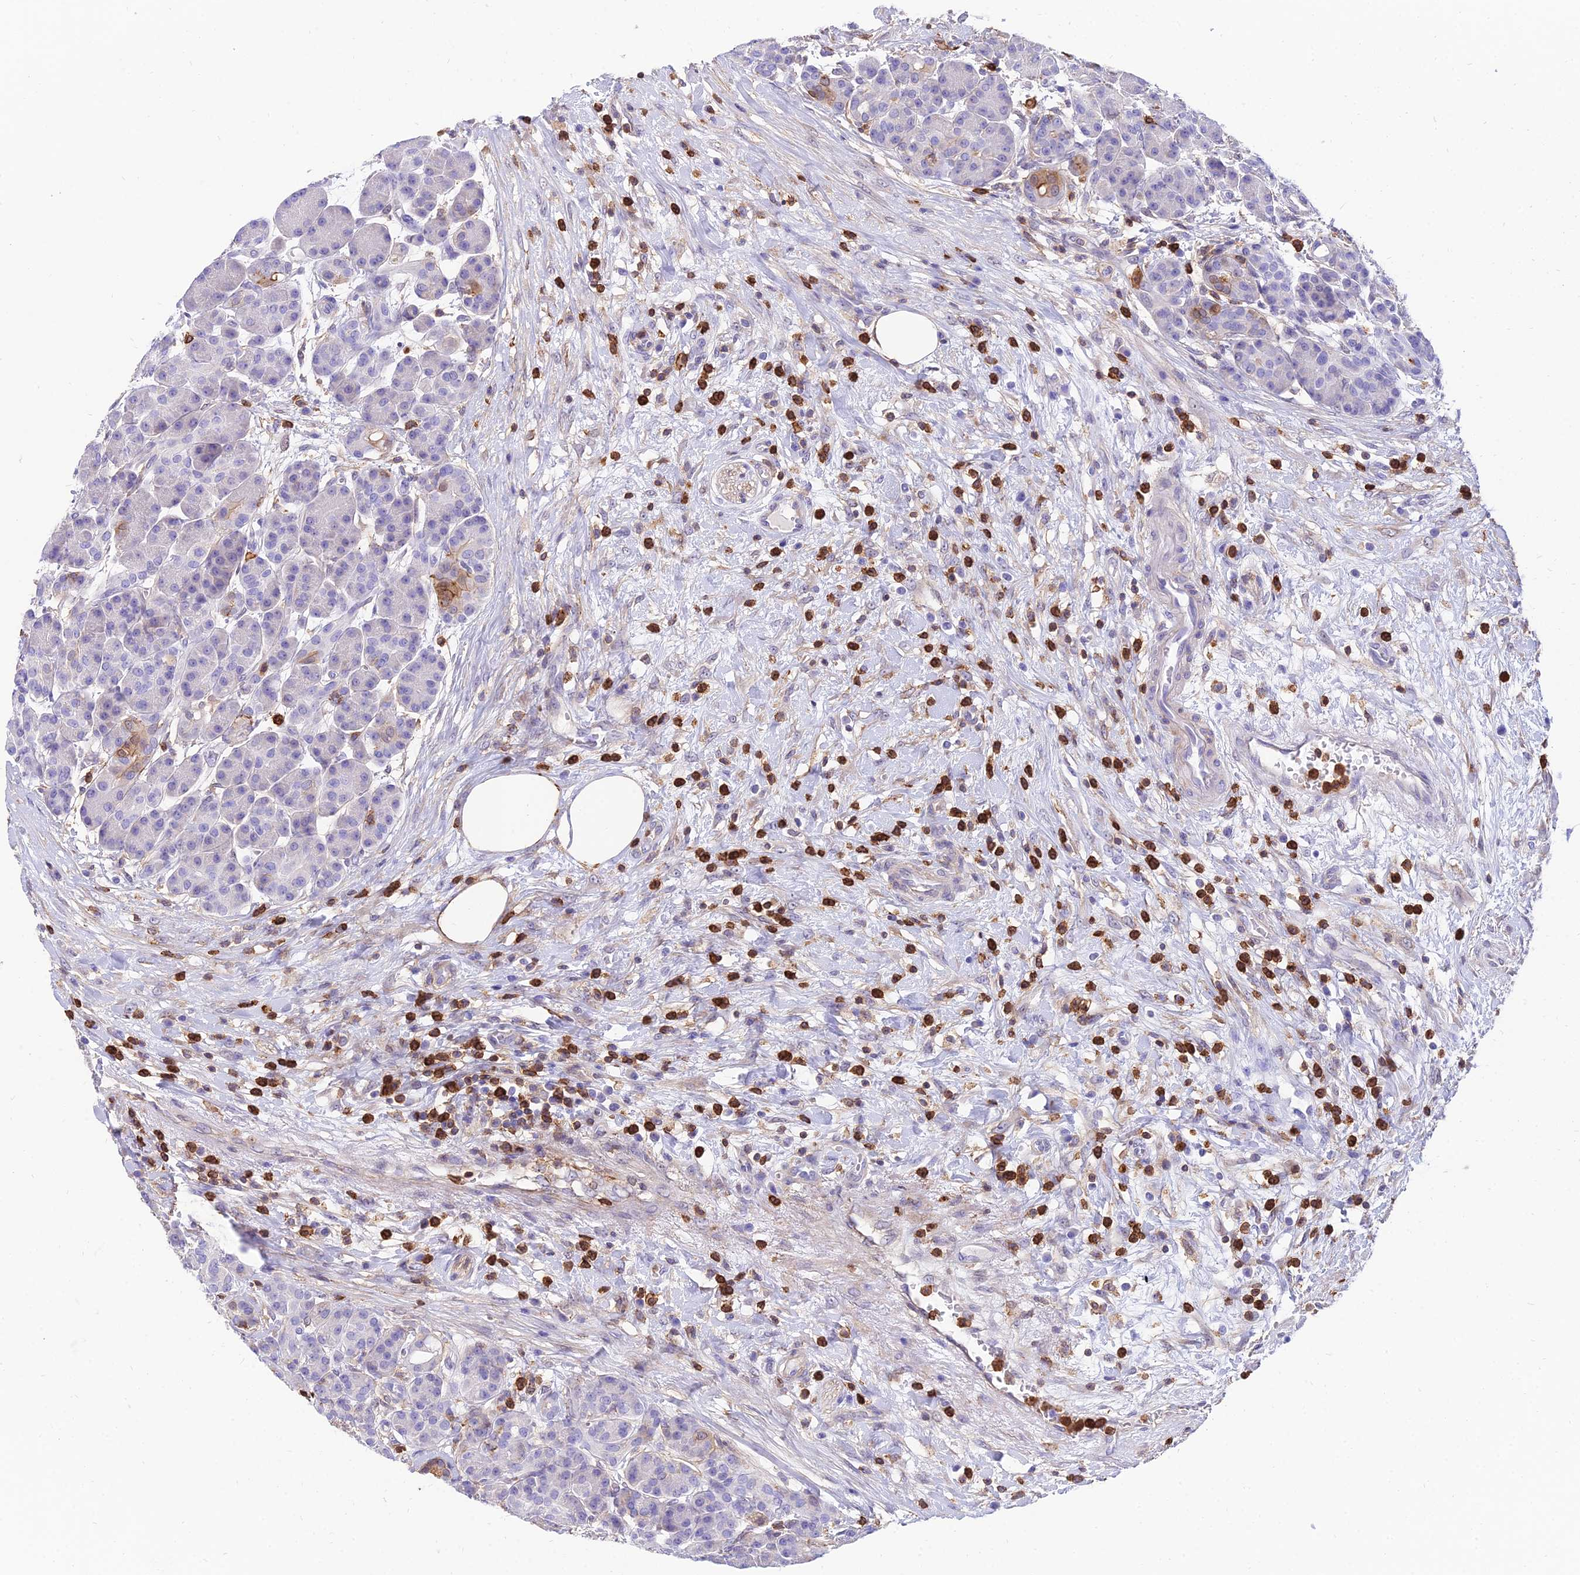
{"staining": {"intensity": "negative", "quantity": "none", "location": "none"}, "tissue": "pancreas", "cell_type": "Exocrine glandular cells", "image_type": "normal", "snomed": [{"axis": "morphology", "description": "Normal tissue, NOS"}, {"axis": "topography", "description": "Pancreas"}], "caption": "Immunohistochemical staining of unremarkable pancreas reveals no significant positivity in exocrine glandular cells.", "gene": "SREK1IP1", "patient": {"sex": "male", "age": 63}}